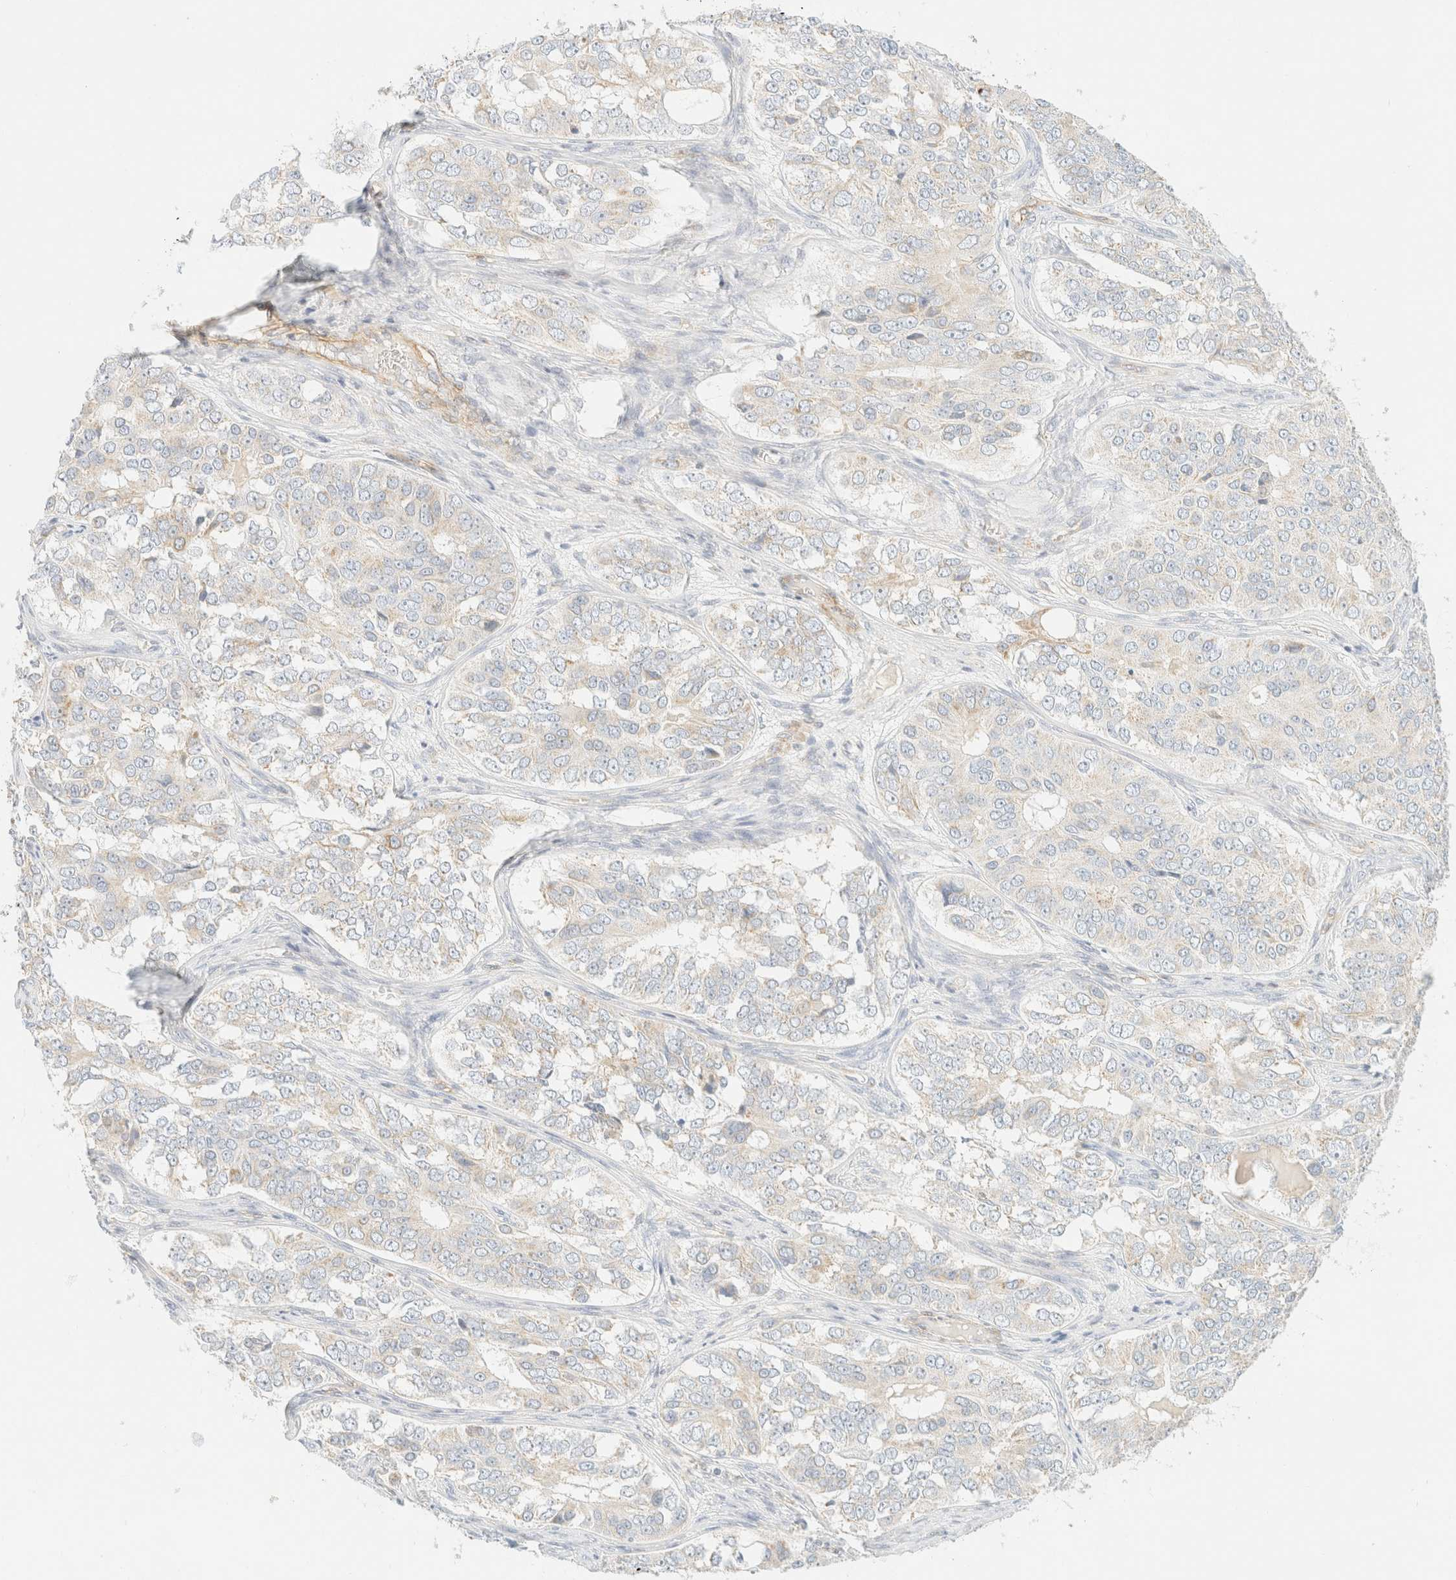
{"staining": {"intensity": "weak", "quantity": "<25%", "location": "cytoplasmic/membranous"}, "tissue": "ovarian cancer", "cell_type": "Tumor cells", "image_type": "cancer", "snomed": [{"axis": "morphology", "description": "Carcinoma, endometroid"}, {"axis": "topography", "description": "Ovary"}], "caption": "Immunohistochemistry (IHC) micrograph of neoplastic tissue: ovarian endometroid carcinoma stained with DAB (3,3'-diaminobenzidine) shows no significant protein expression in tumor cells.", "gene": "MRM3", "patient": {"sex": "female", "age": 51}}